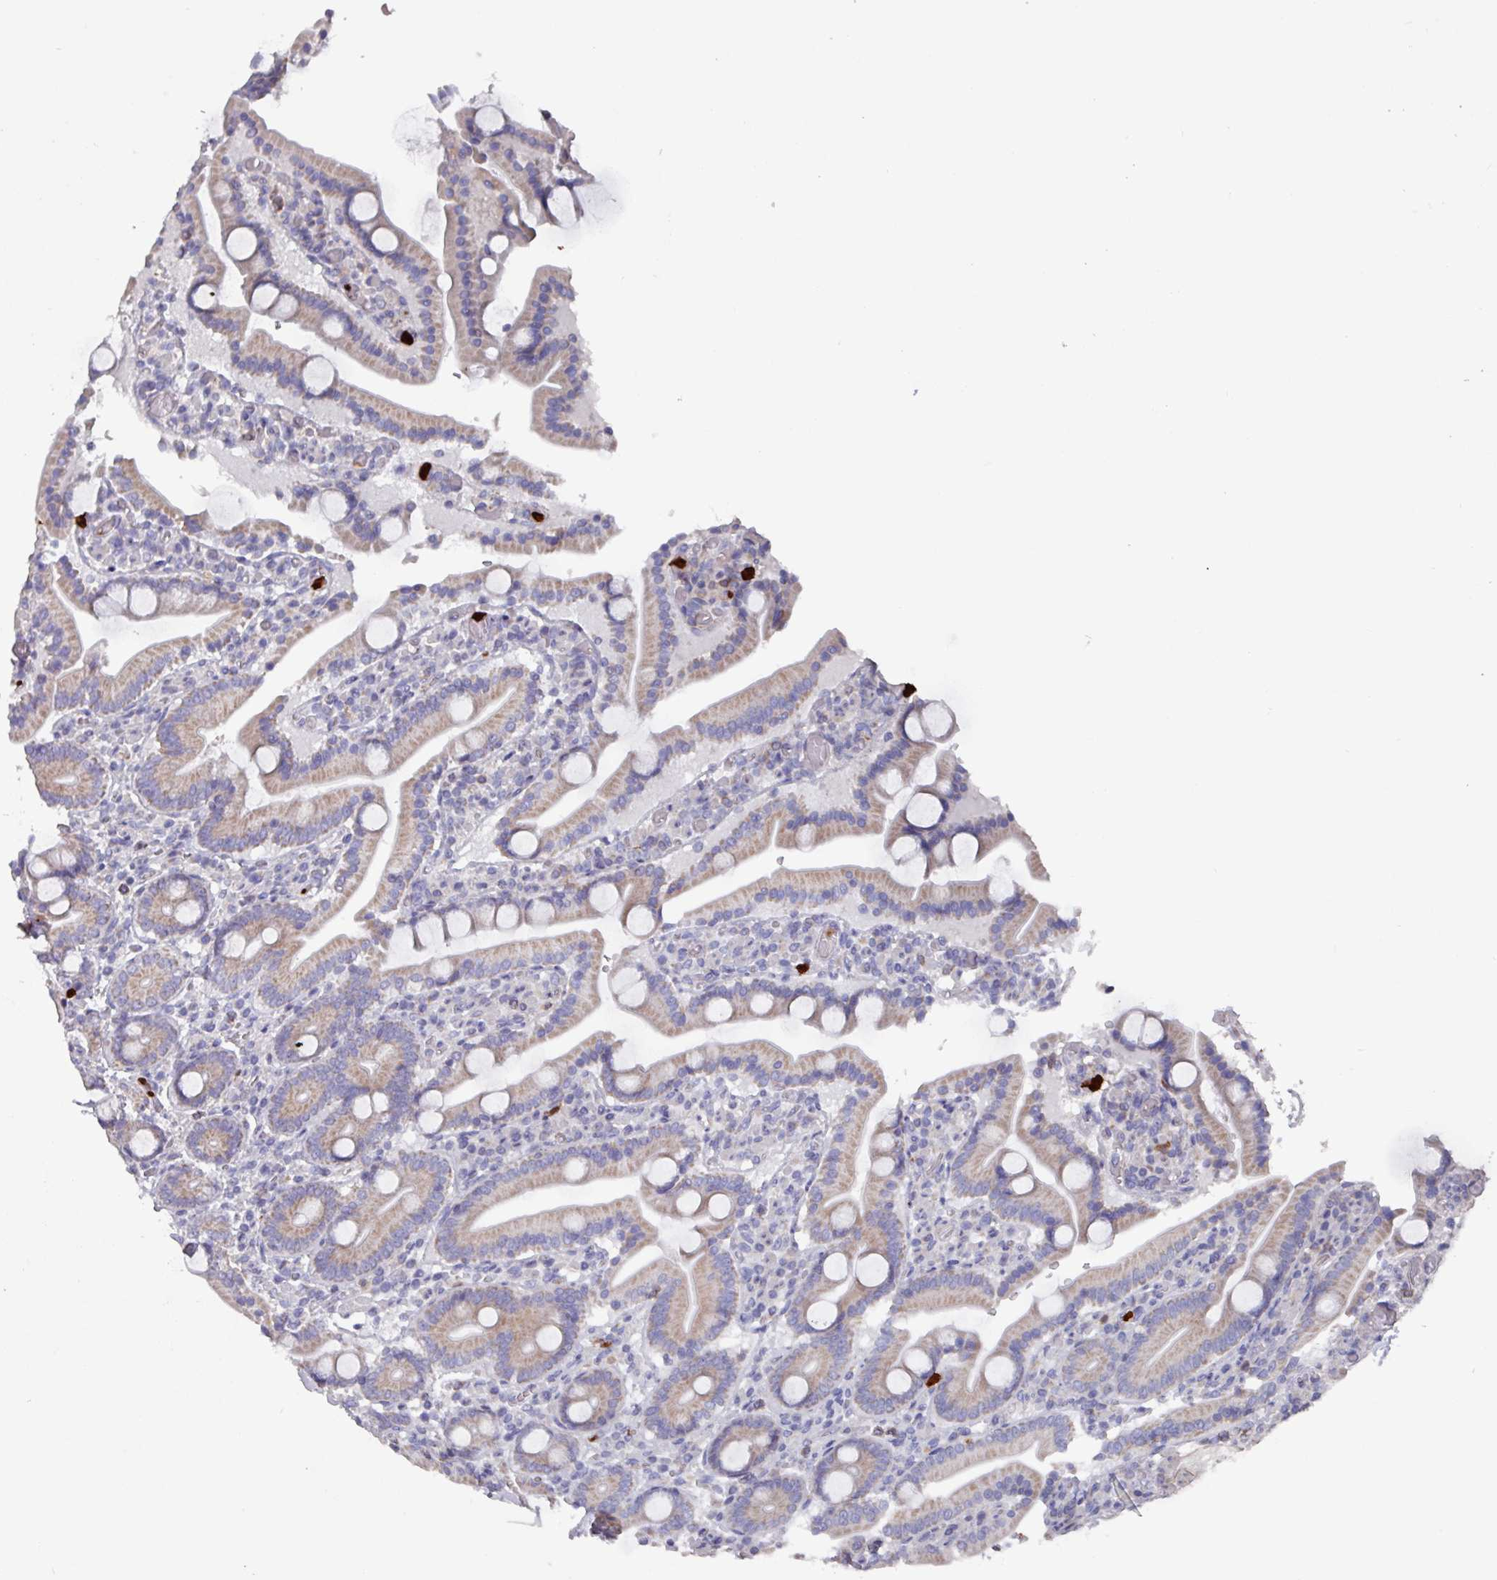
{"staining": {"intensity": "moderate", "quantity": ">75%", "location": "cytoplasmic/membranous"}, "tissue": "duodenum", "cell_type": "Glandular cells", "image_type": "normal", "snomed": [{"axis": "morphology", "description": "Normal tissue, NOS"}, {"axis": "topography", "description": "Duodenum"}], "caption": "Protein staining of benign duodenum demonstrates moderate cytoplasmic/membranous expression in about >75% of glandular cells. (Brightfield microscopy of DAB IHC at high magnification).", "gene": "UQCC2", "patient": {"sex": "male", "age": 55}}